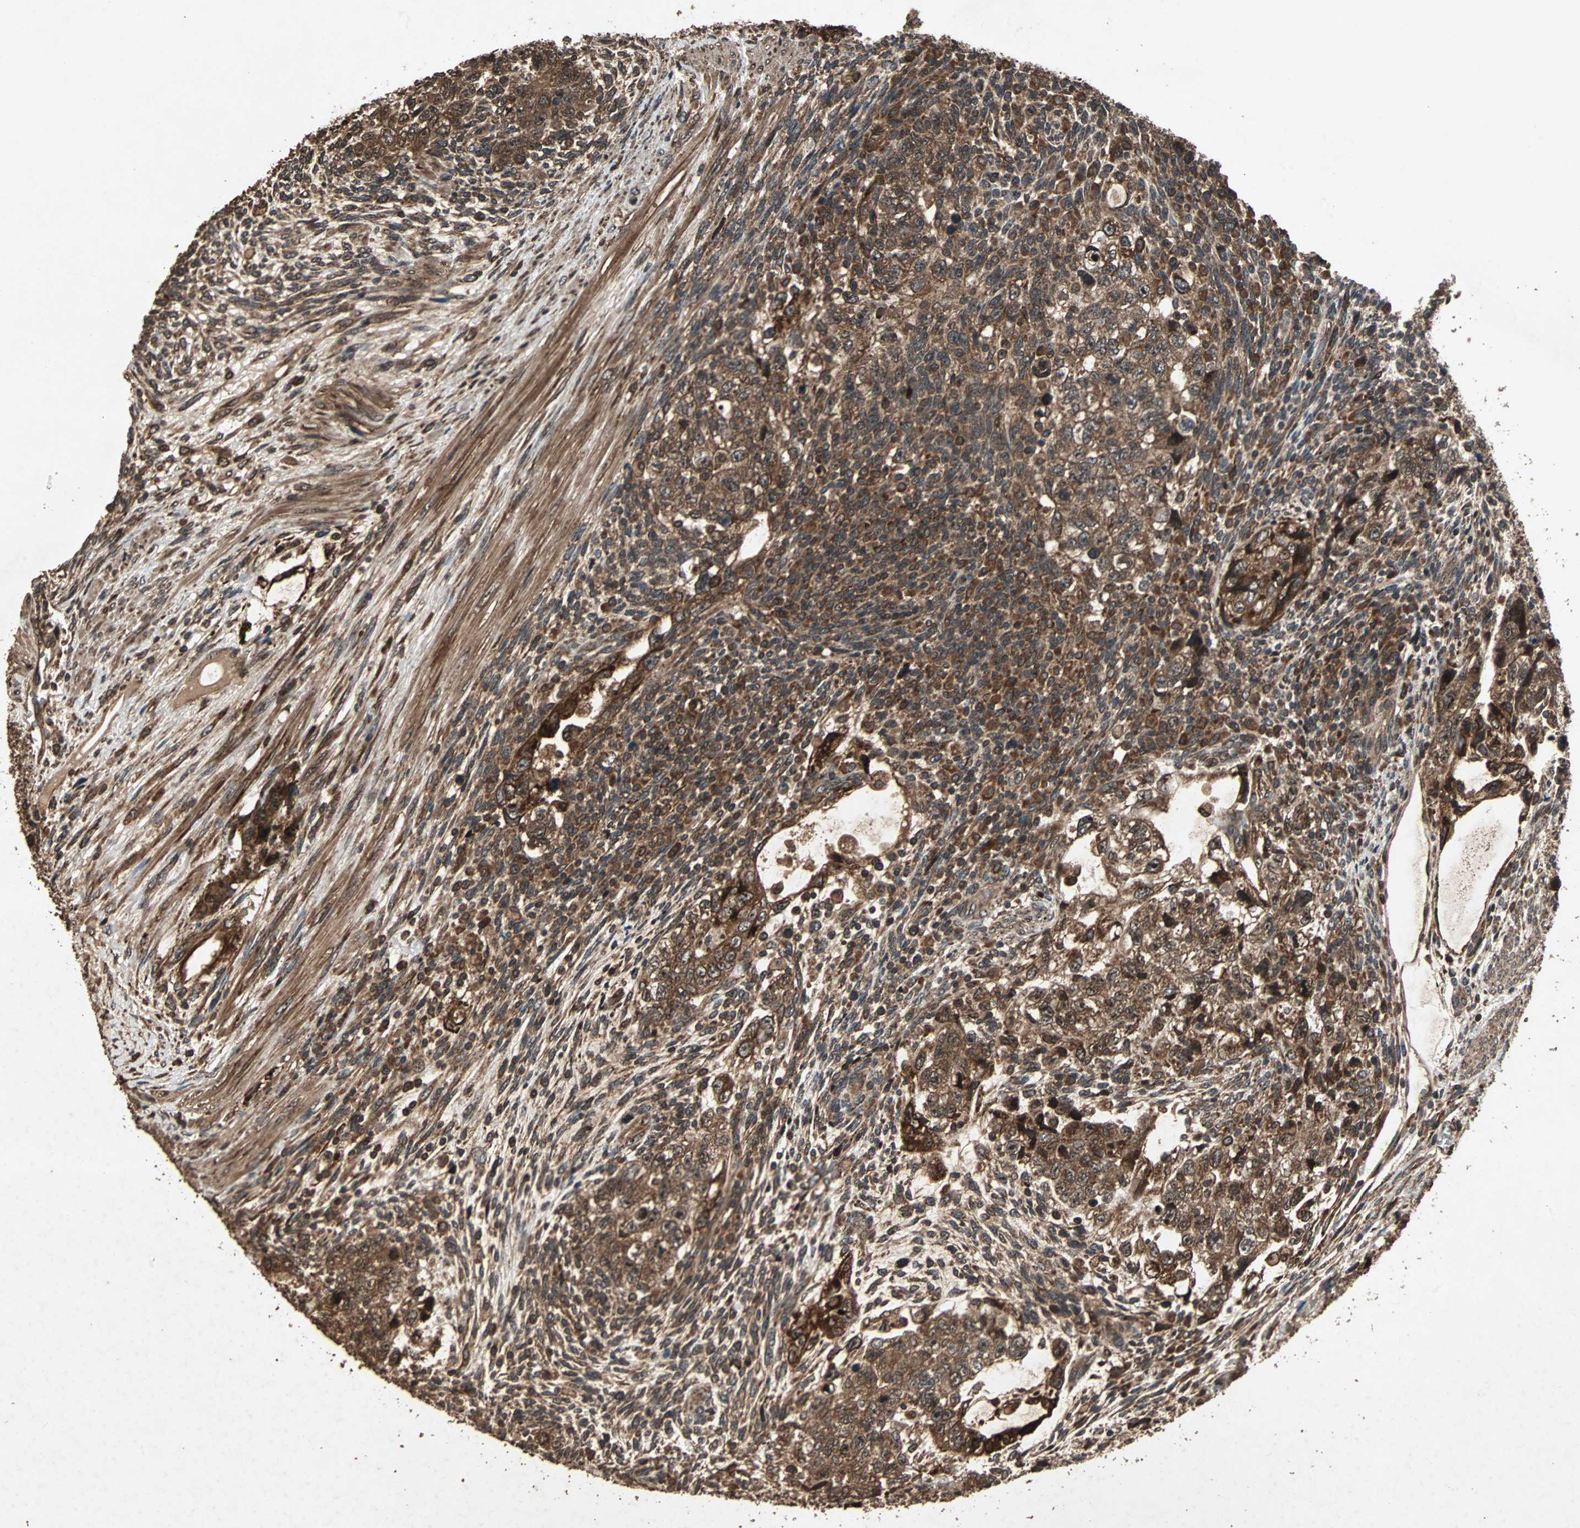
{"staining": {"intensity": "strong", "quantity": ">75%", "location": "cytoplasmic/membranous"}, "tissue": "testis cancer", "cell_type": "Tumor cells", "image_type": "cancer", "snomed": [{"axis": "morphology", "description": "Normal tissue, NOS"}, {"axis": "morphology", "description": "Carcinoma, Embryonal, NOS"}, {"axis": "topography", "description": "Testis"}], "caption": "Protein staining of testis embryonal carcinoma tissue reveals strong cytoplasmic/membranous staining in about >75% of tumor cells.", "gene": "LAMTOR5", "patient": {"sex": "male", "age": 36}}